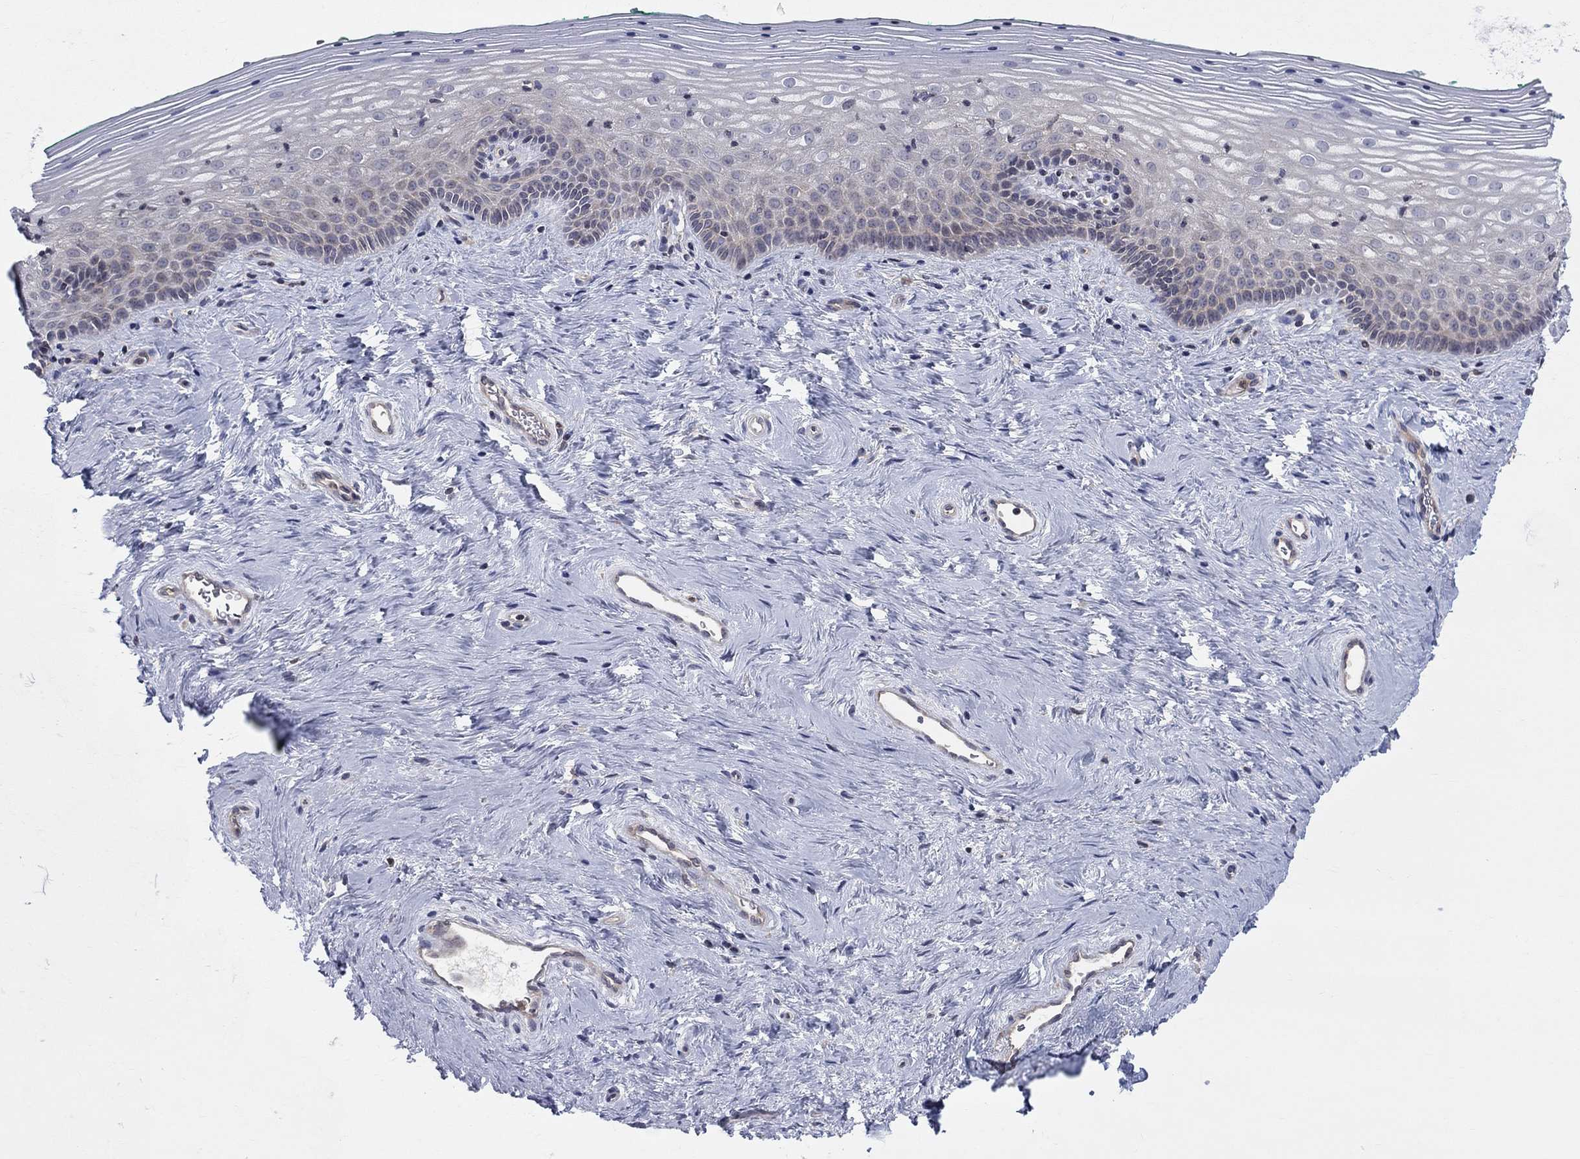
{"staining": {"intensity": "negative", "quantity": "none", "location": "none"}, "tissue": "vagina", "cell_type": "Squamous epithelial cells", "image_type": "normal", "snomed": [{"axis": "morphology", "description": "Normal tissue, NOS"}, {"axis": "topography", "description": "Vagina"}], "caption": "An image of human vagina is negative for staining in squamous epithelial cells. Brightfield microscopy of IHC stained with DAB (brown) and hematoxylin (blue), captured at high magnification.", "gene": "ZNHIT3", "patient": {"sex": "female", "age": 45}}